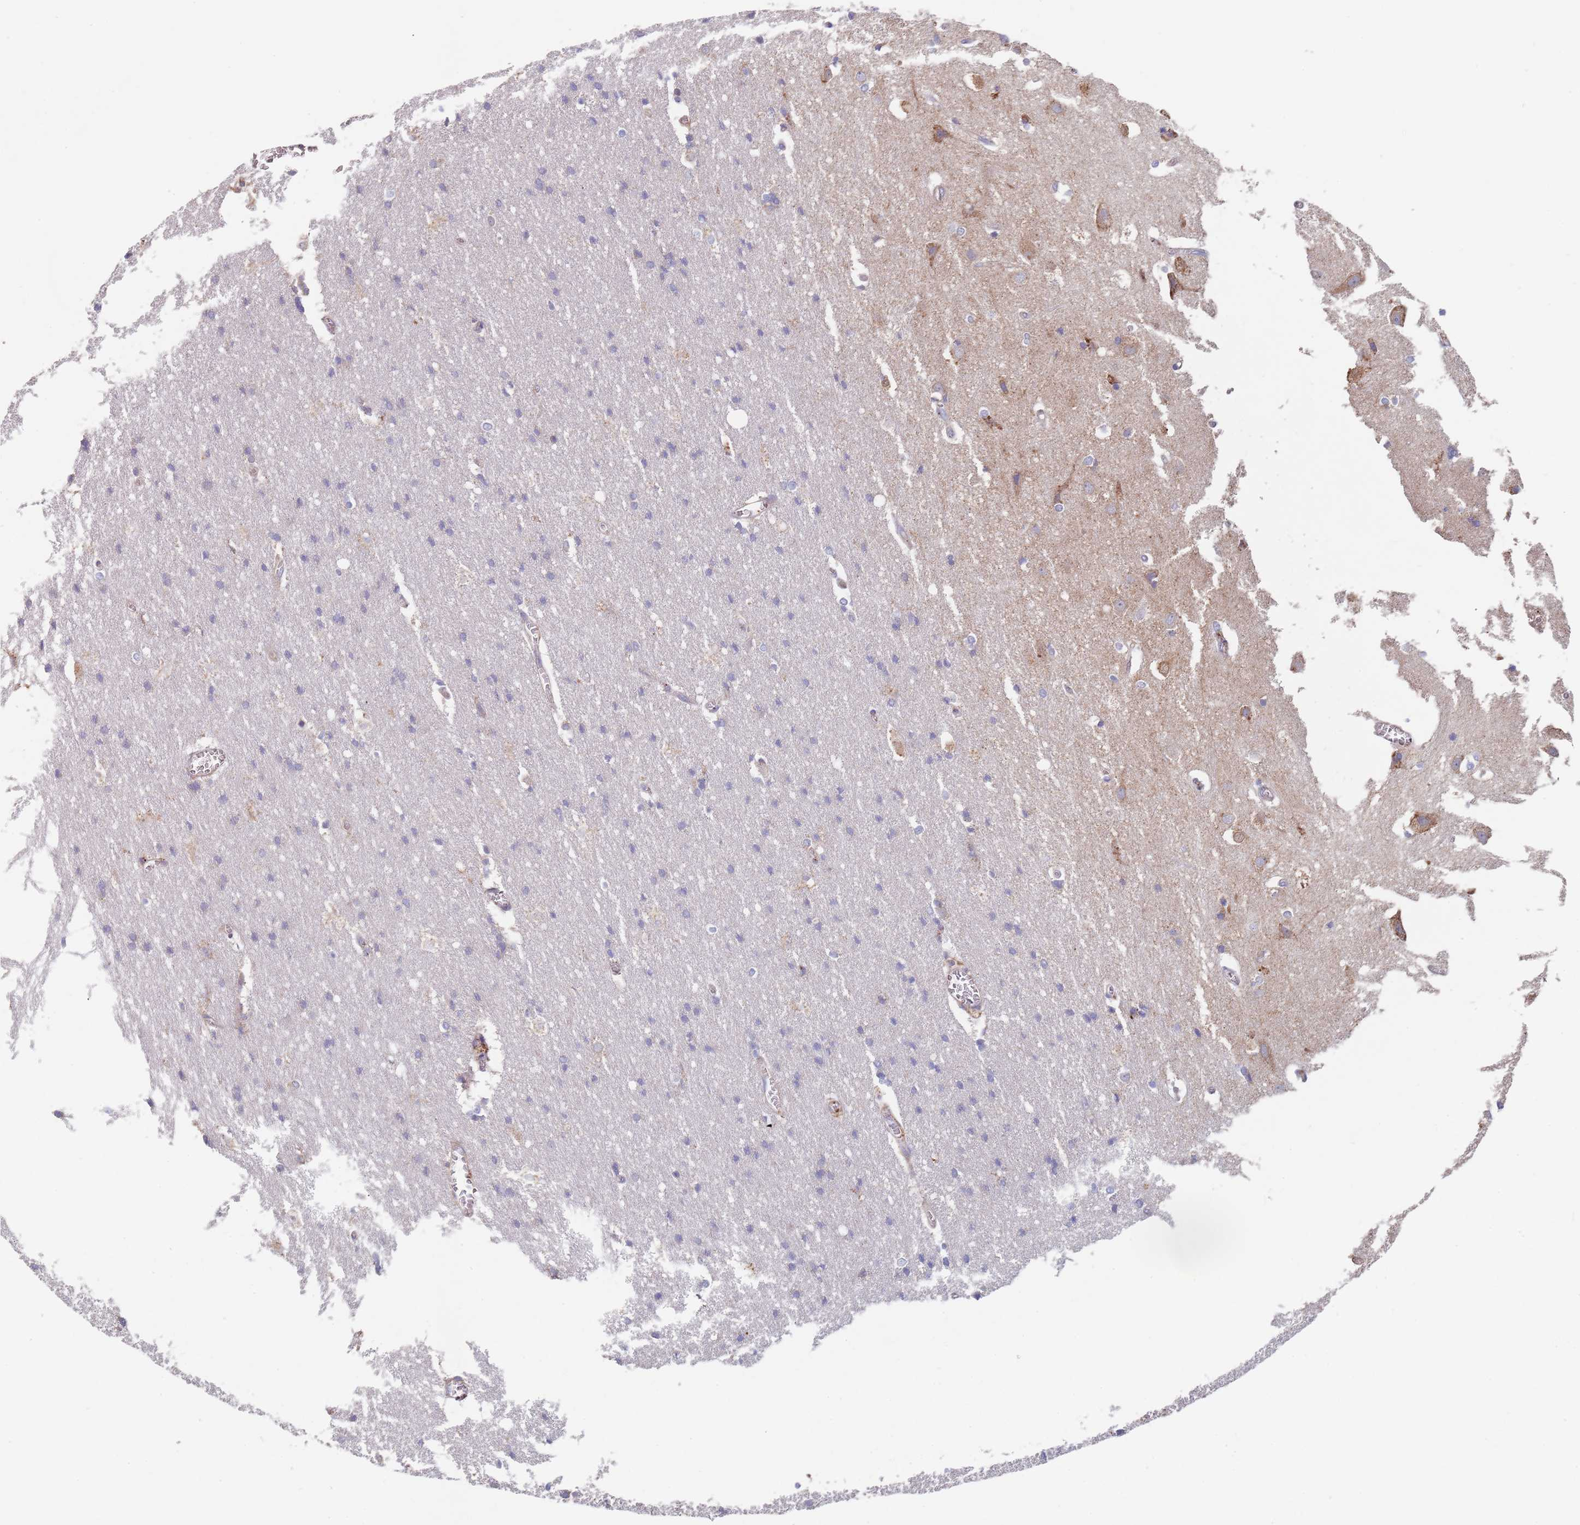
{"staining": {"intensity": "weak", "quantity": ">75%", "location": "cytoplasmic/membranous"}, "tissue": "cerebral cortex", "cell_type": "Endothelial cells", "image_type": "normal", "snomed": [{"axis": "morphology", "description": "Normal tissue, NOS"}, {"axis": "topography", "description": "Cerebral cortex"}], "caption": "A low amount of weak cytoplasmic/membranous expression is present in about >75% of endothelial cells in benign cerebral cortex.", "gene": "DCUN1D3", "patient": {"sex": "male", "age": 54}}